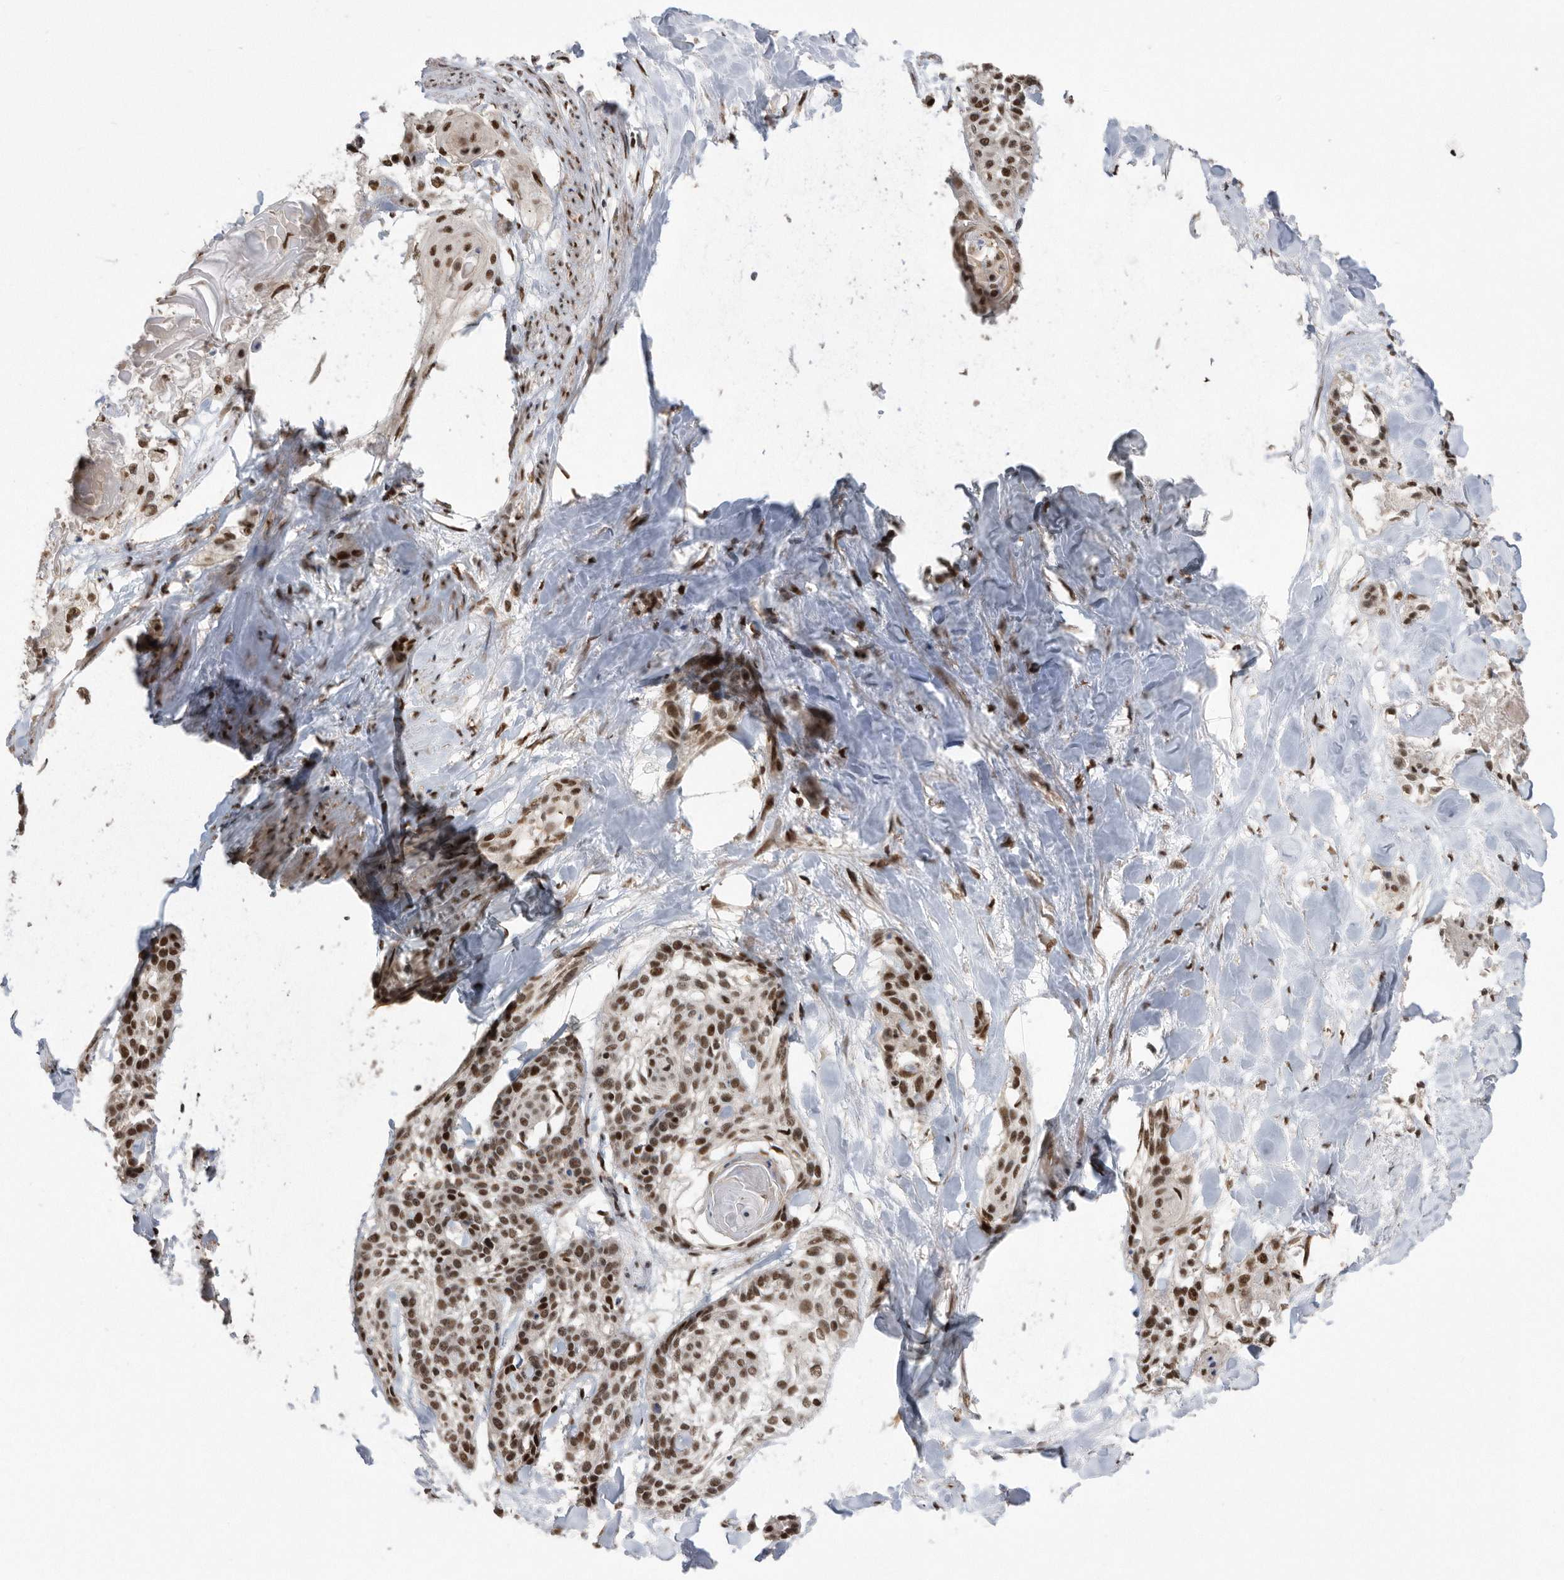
{"staining": {"intensity": "strong", "quantity": ">75%", "location": "nuclear"}, "tissue": "cervical cancer", "cell_type": "Tumor cells", "image_type": "cancer", "snomed": [{"axis": "morphology", "description": "Squamous cell carcinoma, NOS"}, {"axis": "topography", "description": "Cervix"}], "caption": "Tumor cells display high levels of strong nuclear staining in about >75% of cells in human cervical cancer (squamous cell carcinoma).", "gene": "TDRD3", "patient": {"sex": "female", "age": 57}}